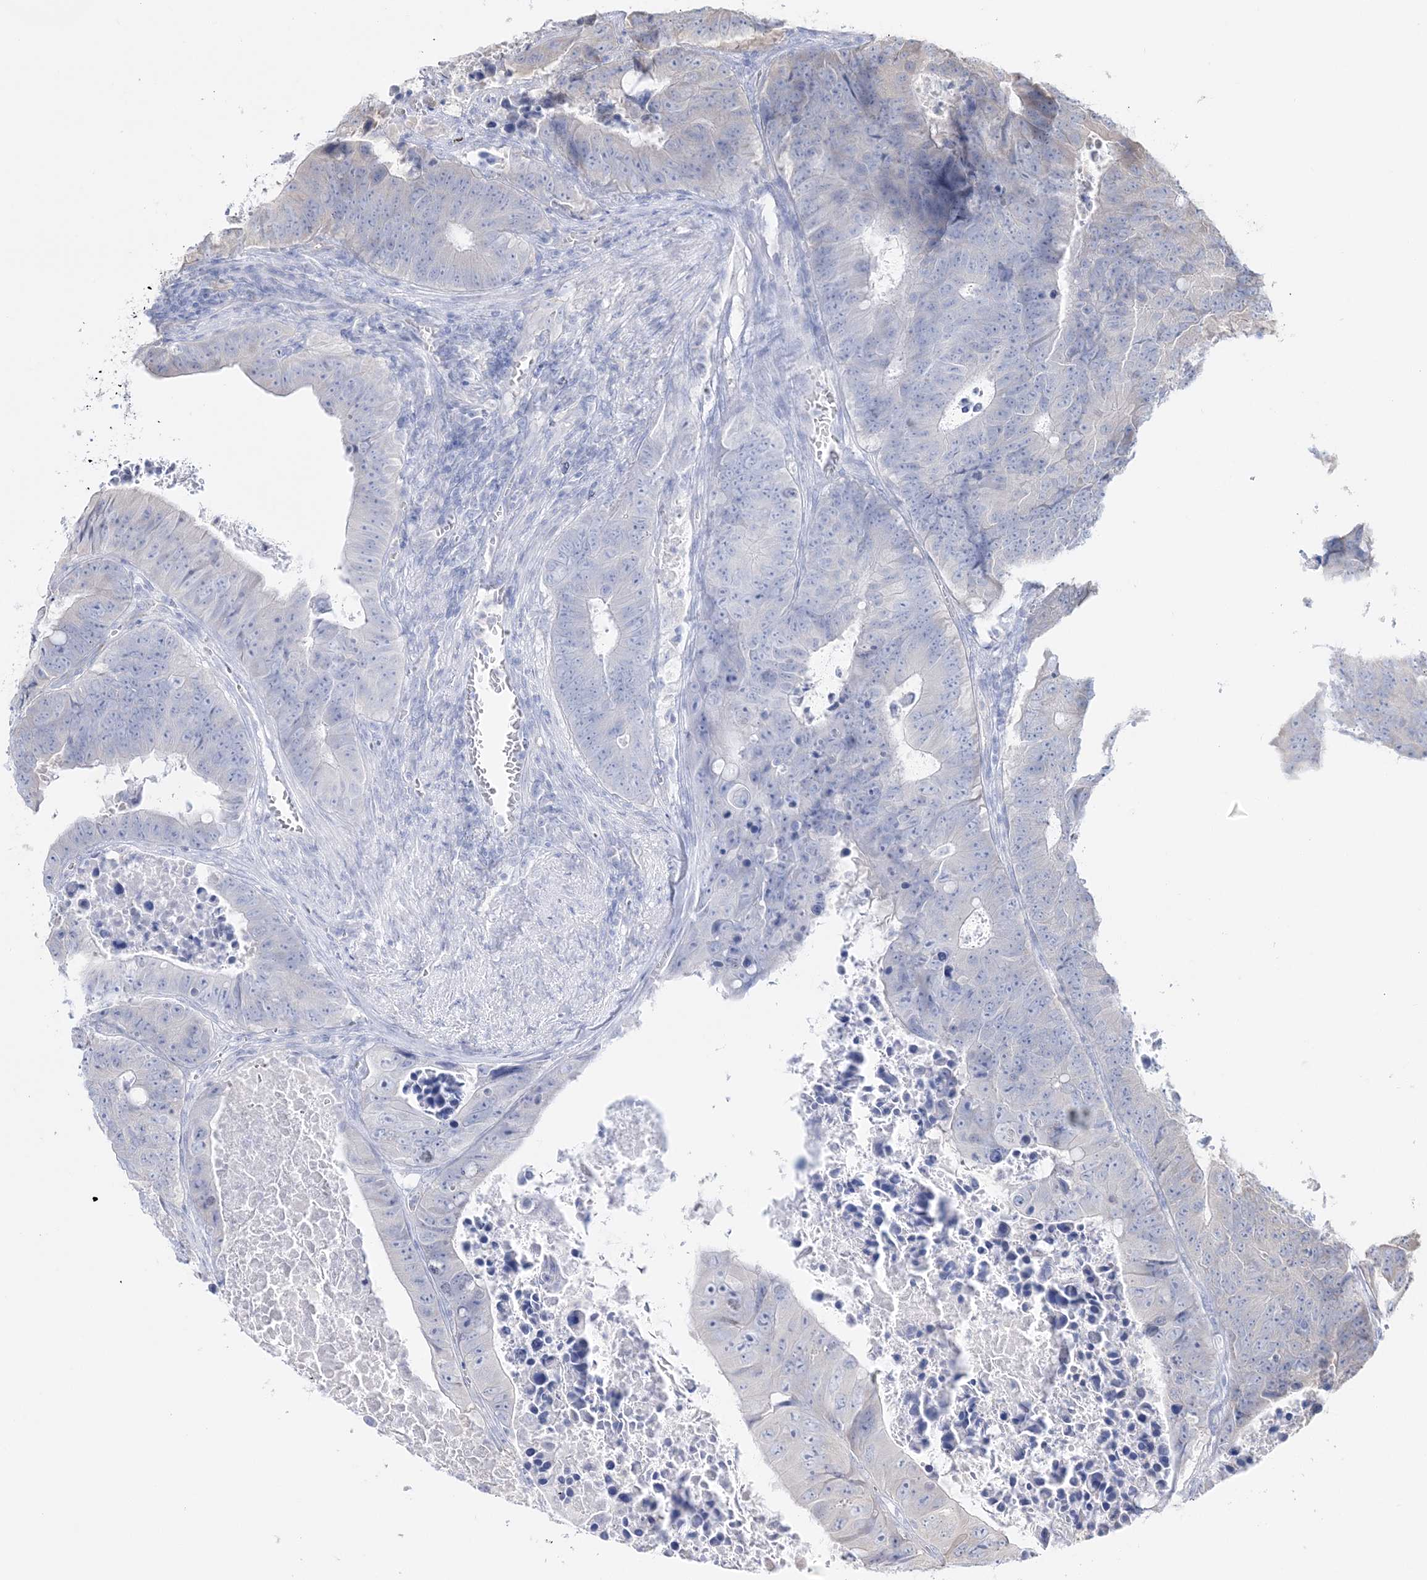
{"staining": {"intensity": "weak", "quantity": "25%-75%", "location": "cytoplasmic/membranous"}, "tissue": "colorectal cancer", "cell_type": "Tumor cells", "image_type": "cancer", "snomed": [{"axis": "morphology", "description": "Adenocarcinoma, NOS"}, {"axis": "topography", "description": "Colon"}], "caption": "Immunohistochemistry (IHC) image of colorectal adenocarcinoma stained for a protein (brown), which exhibits low levels of weak cytoplasmic/membranous positivity in approximately 25%-75% of tumor cells.", "gene": "FARSB", "patient": {"sex": "male", "age": 87}}